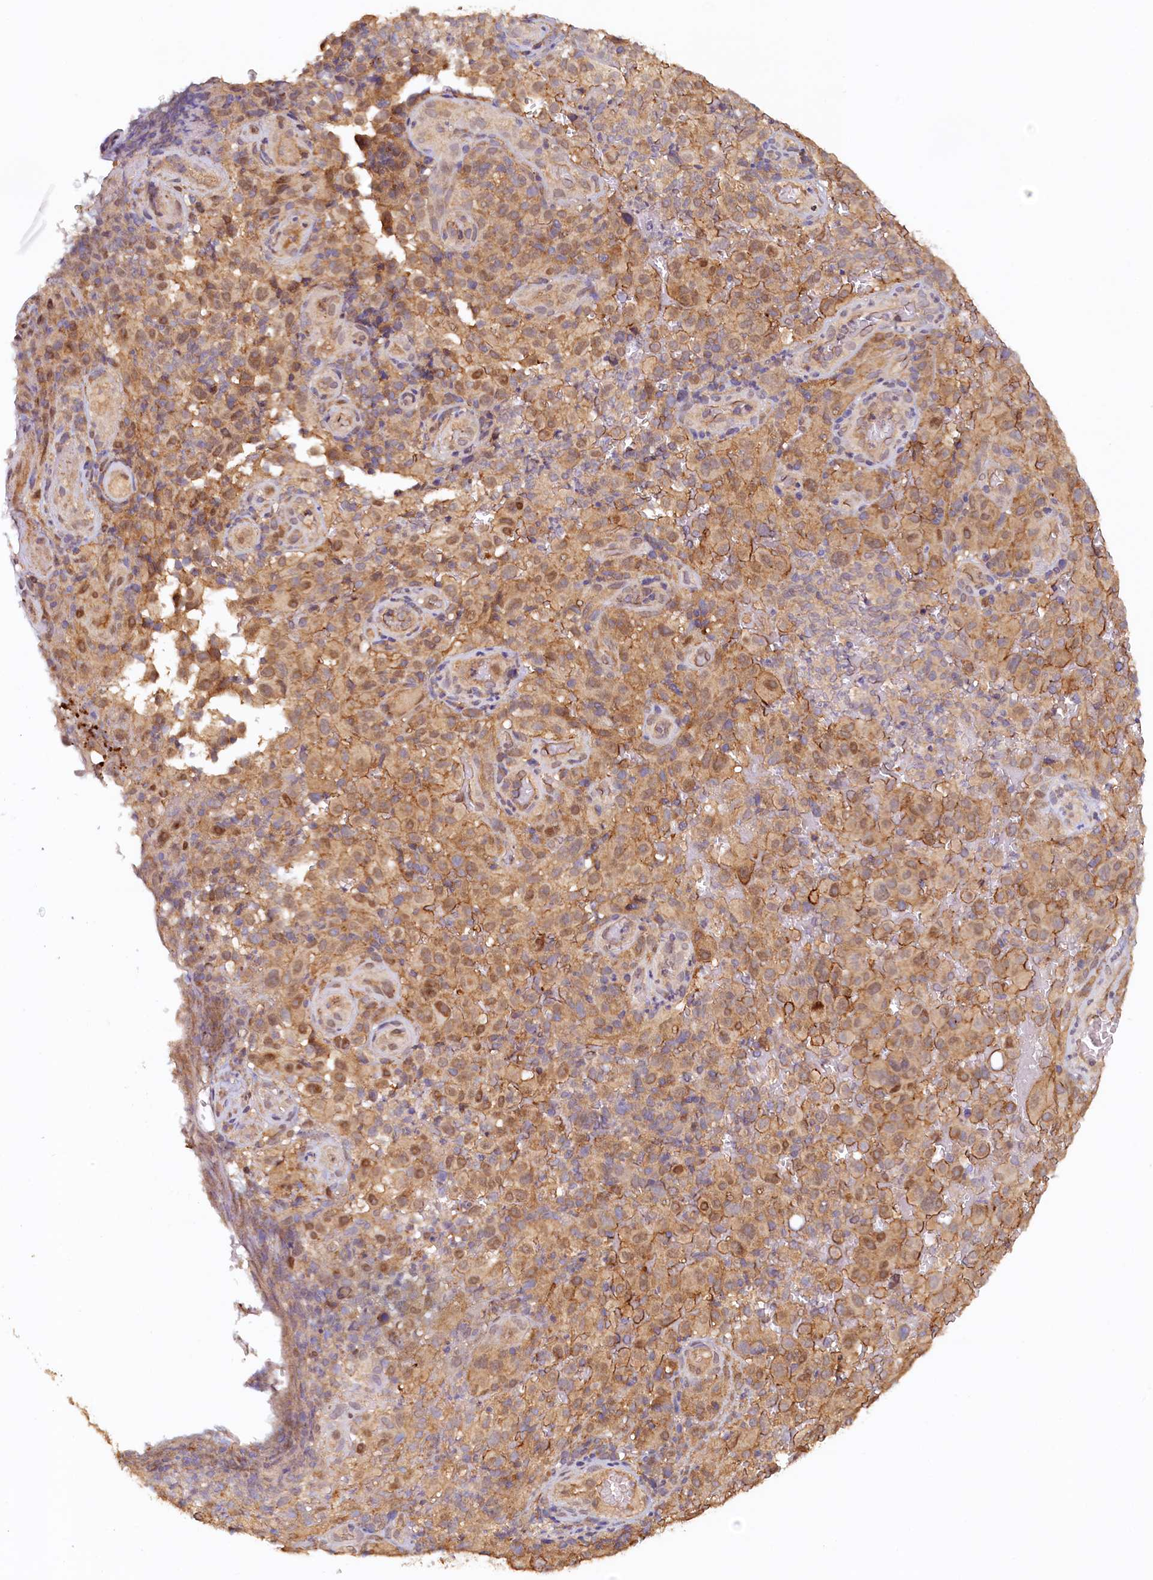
{"staining": {"intensity": "moderate", "quantity": ">75%", "location": "cytoplasmic/membranous"}, "tissue": "melanoma", "cell_type": "Tumor cells", "image_type": "cancer", "snomed": [{"axis": "morphology", "description": "Malignant melanoma, NOS"}, {"axis": "topography", "description": "Skin"}], "caption": "Moderate cytoplasmic/membranous positivity is identified in about >75% of tumor cells in melanoma.", "gene": "UBL7", "patient": {"sex": "female", "age": 82}}